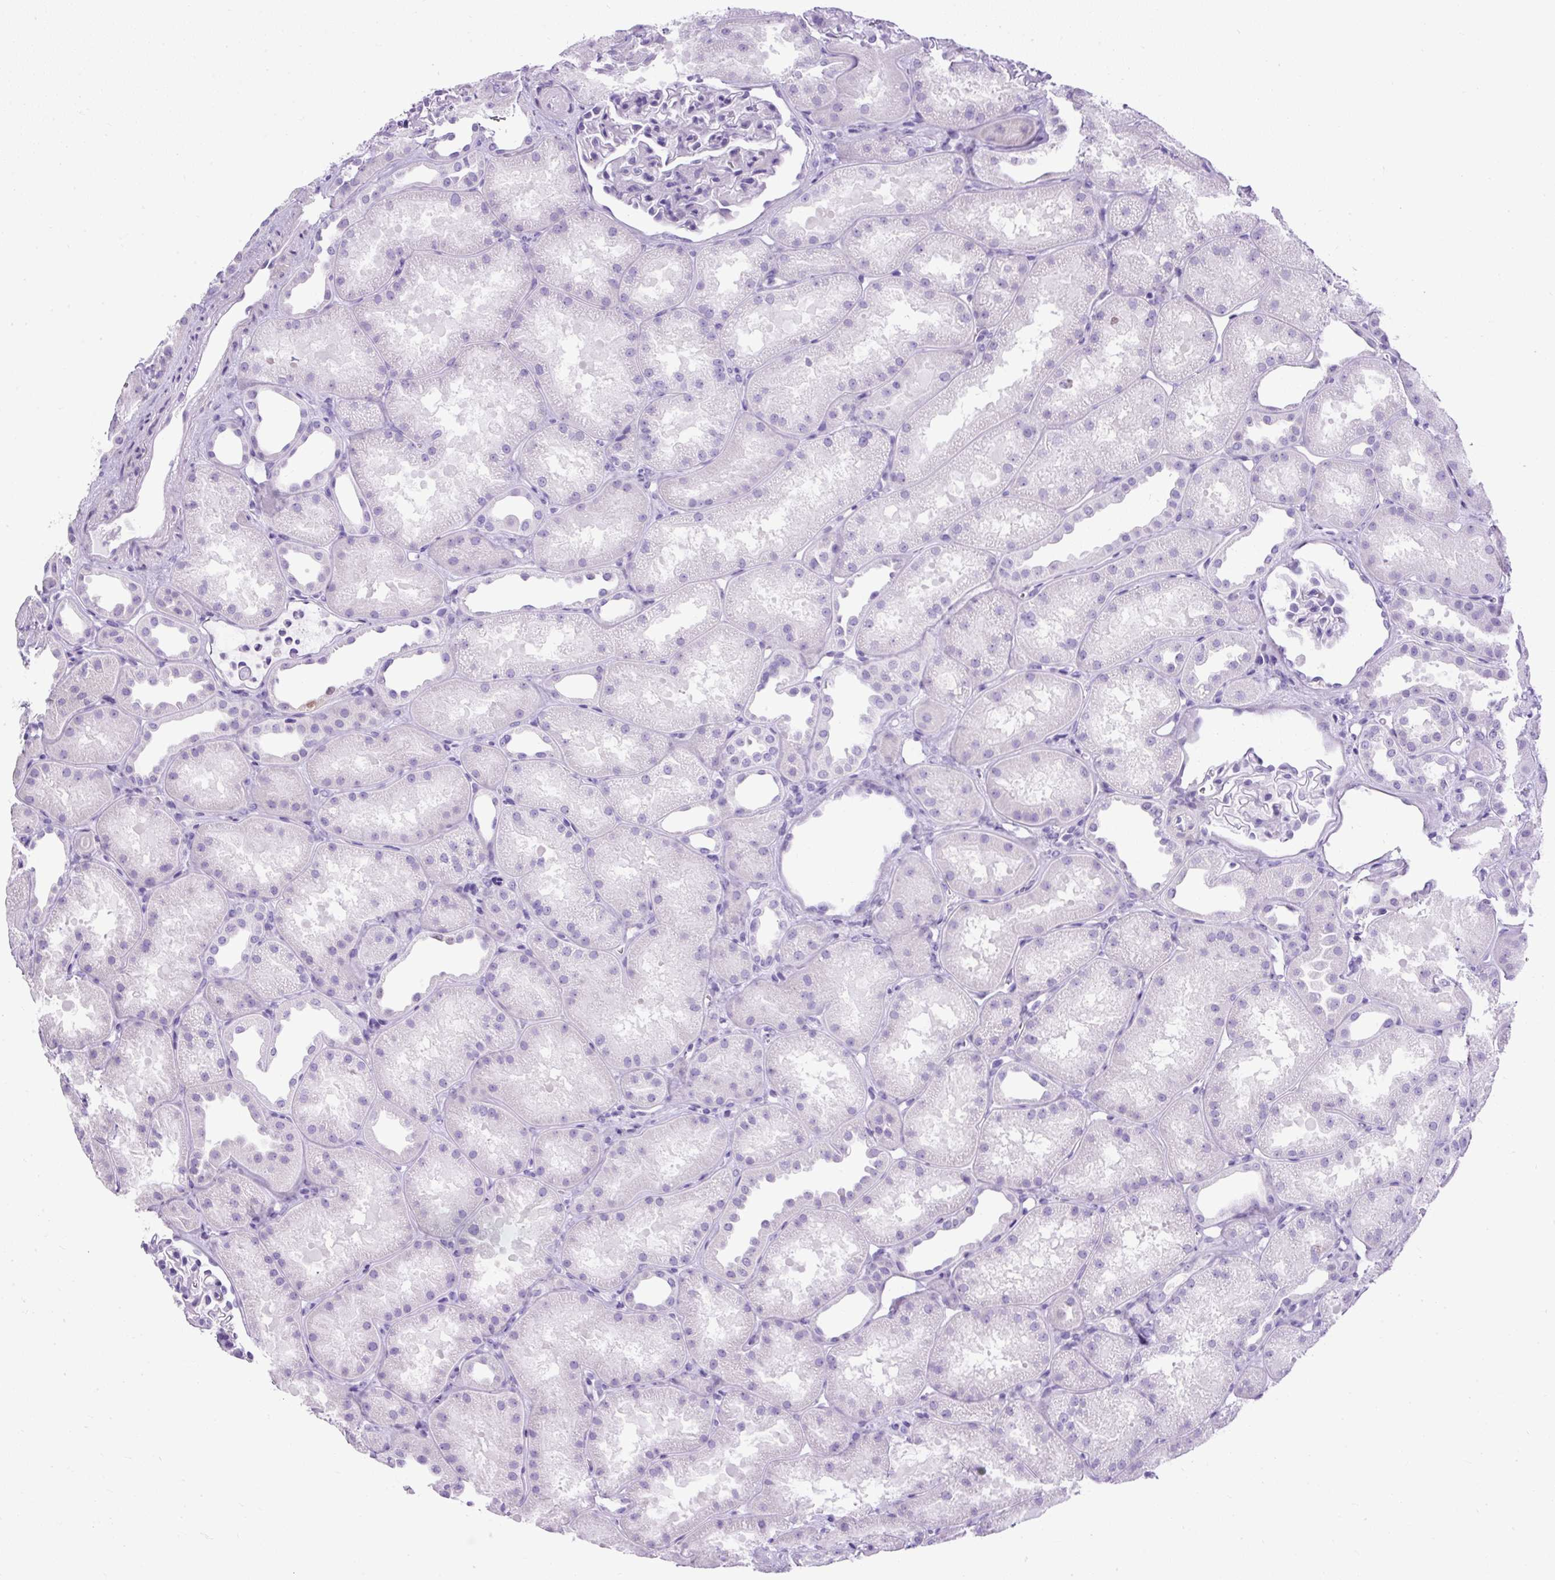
{"staining": {"intensity": "negative", "quantity": "none", "location": "none"}, "tissue": "kidney", "cell_type": "Cells in glomeruli", "image_type": "normal", "snomed": [{"axis": "morphology", "description": "Normal tissue, NOS"}, {"axis": "topography", "description": "Kidney"}], "caption": "An immunohistochemistry (IHC) image of benign kidney is shown. There is no staining in cells in glomeruli of kidney.", "gene": "UPP1", "patient": {"sex": "male", "age": 61}}